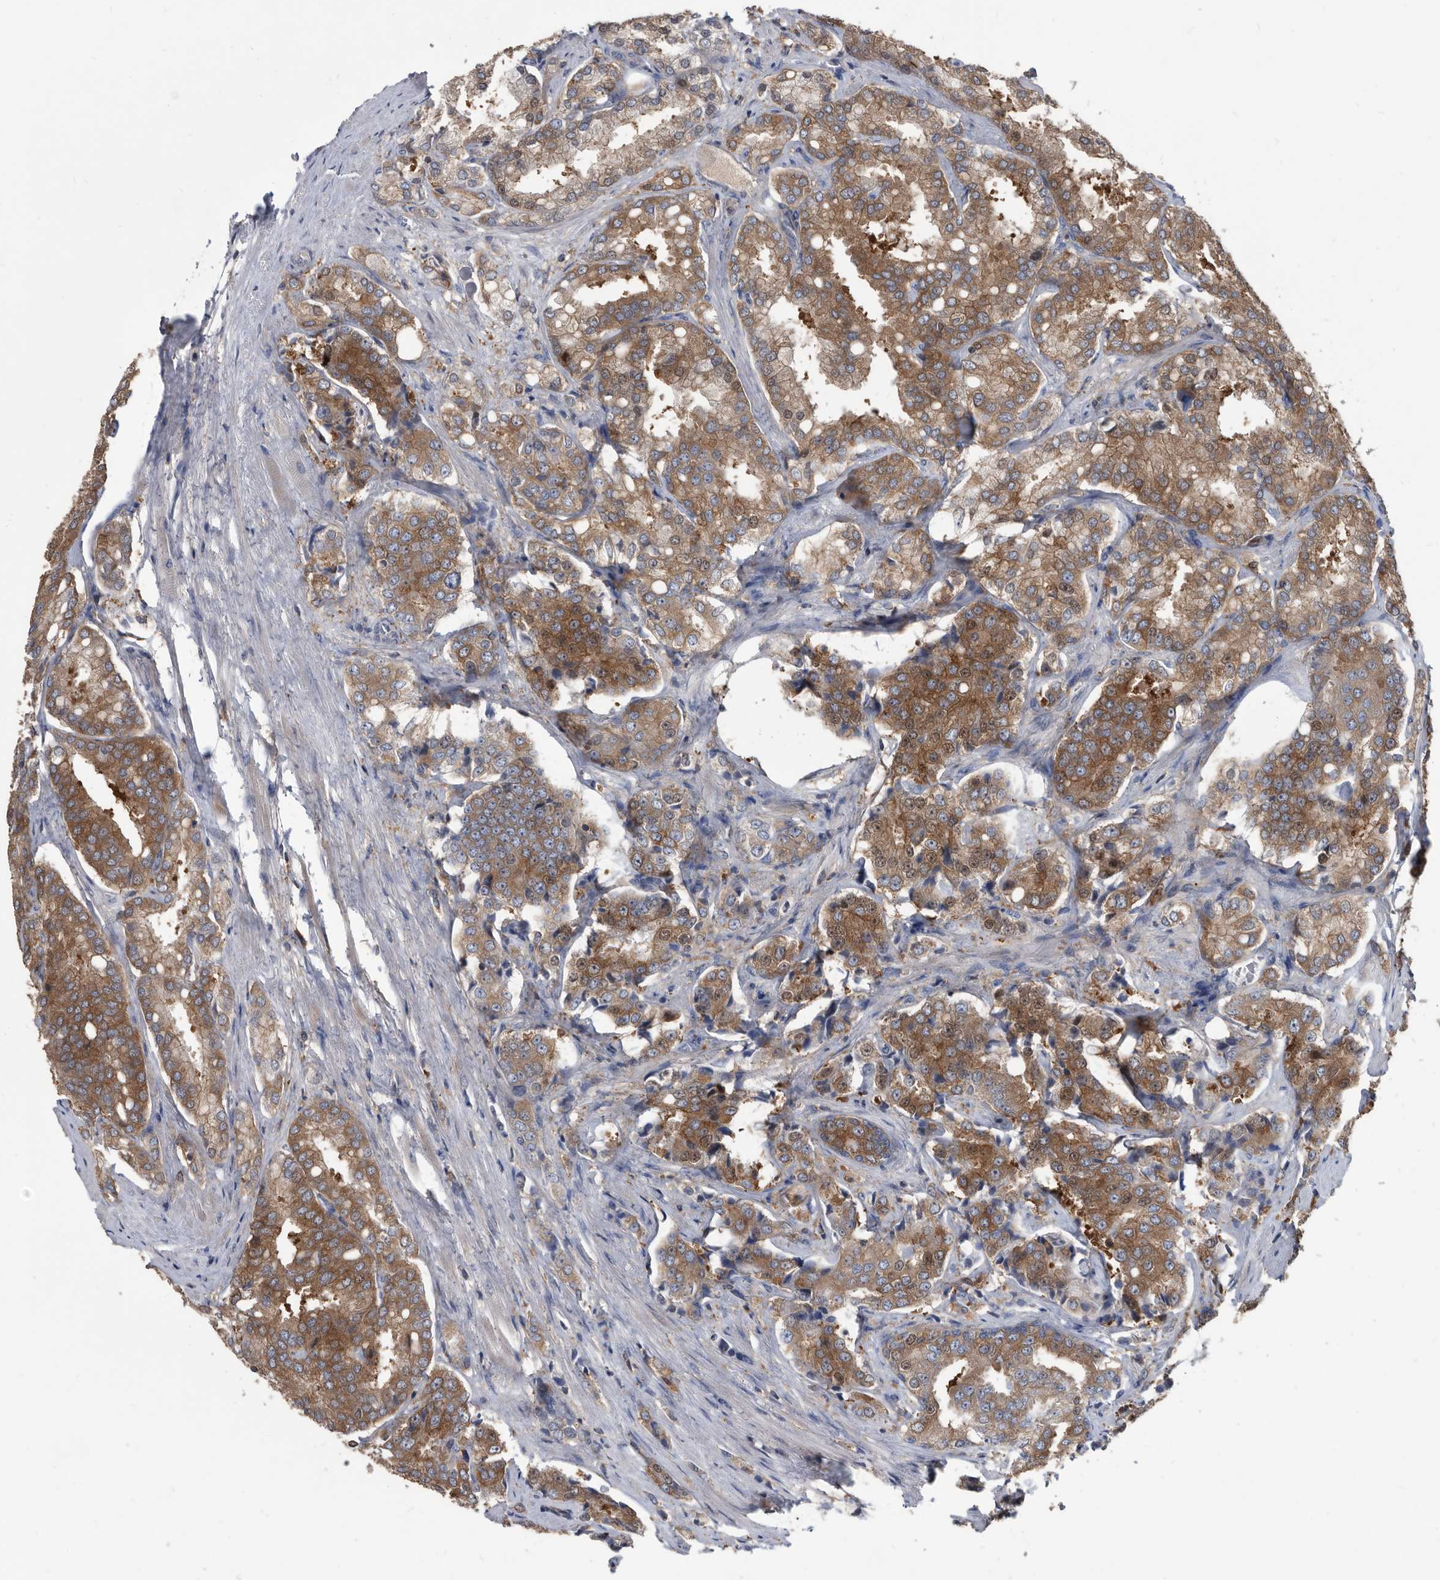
{"staining": {"intensity": "moderate", "quantity": ">75%", "location": "cytoplasmic/membranous"}, "tissue": "prostate cancer", "cell_type": "Tumor cells", "image_type": "cancer", "snomed": [{"axis": "morphology", "description": "Adenocarcinoma, High grade"}, {"axis": "topography", "description": "Prostate"}], "caption": "Tumor cells demonstrate medium levels of moderate cytoplasmic/membranous staining in about >75% of cells in human prostate adenocarcinoma (high-grade).", "gene": "APEH", "patient": {"sex": "male", "age": 50}}